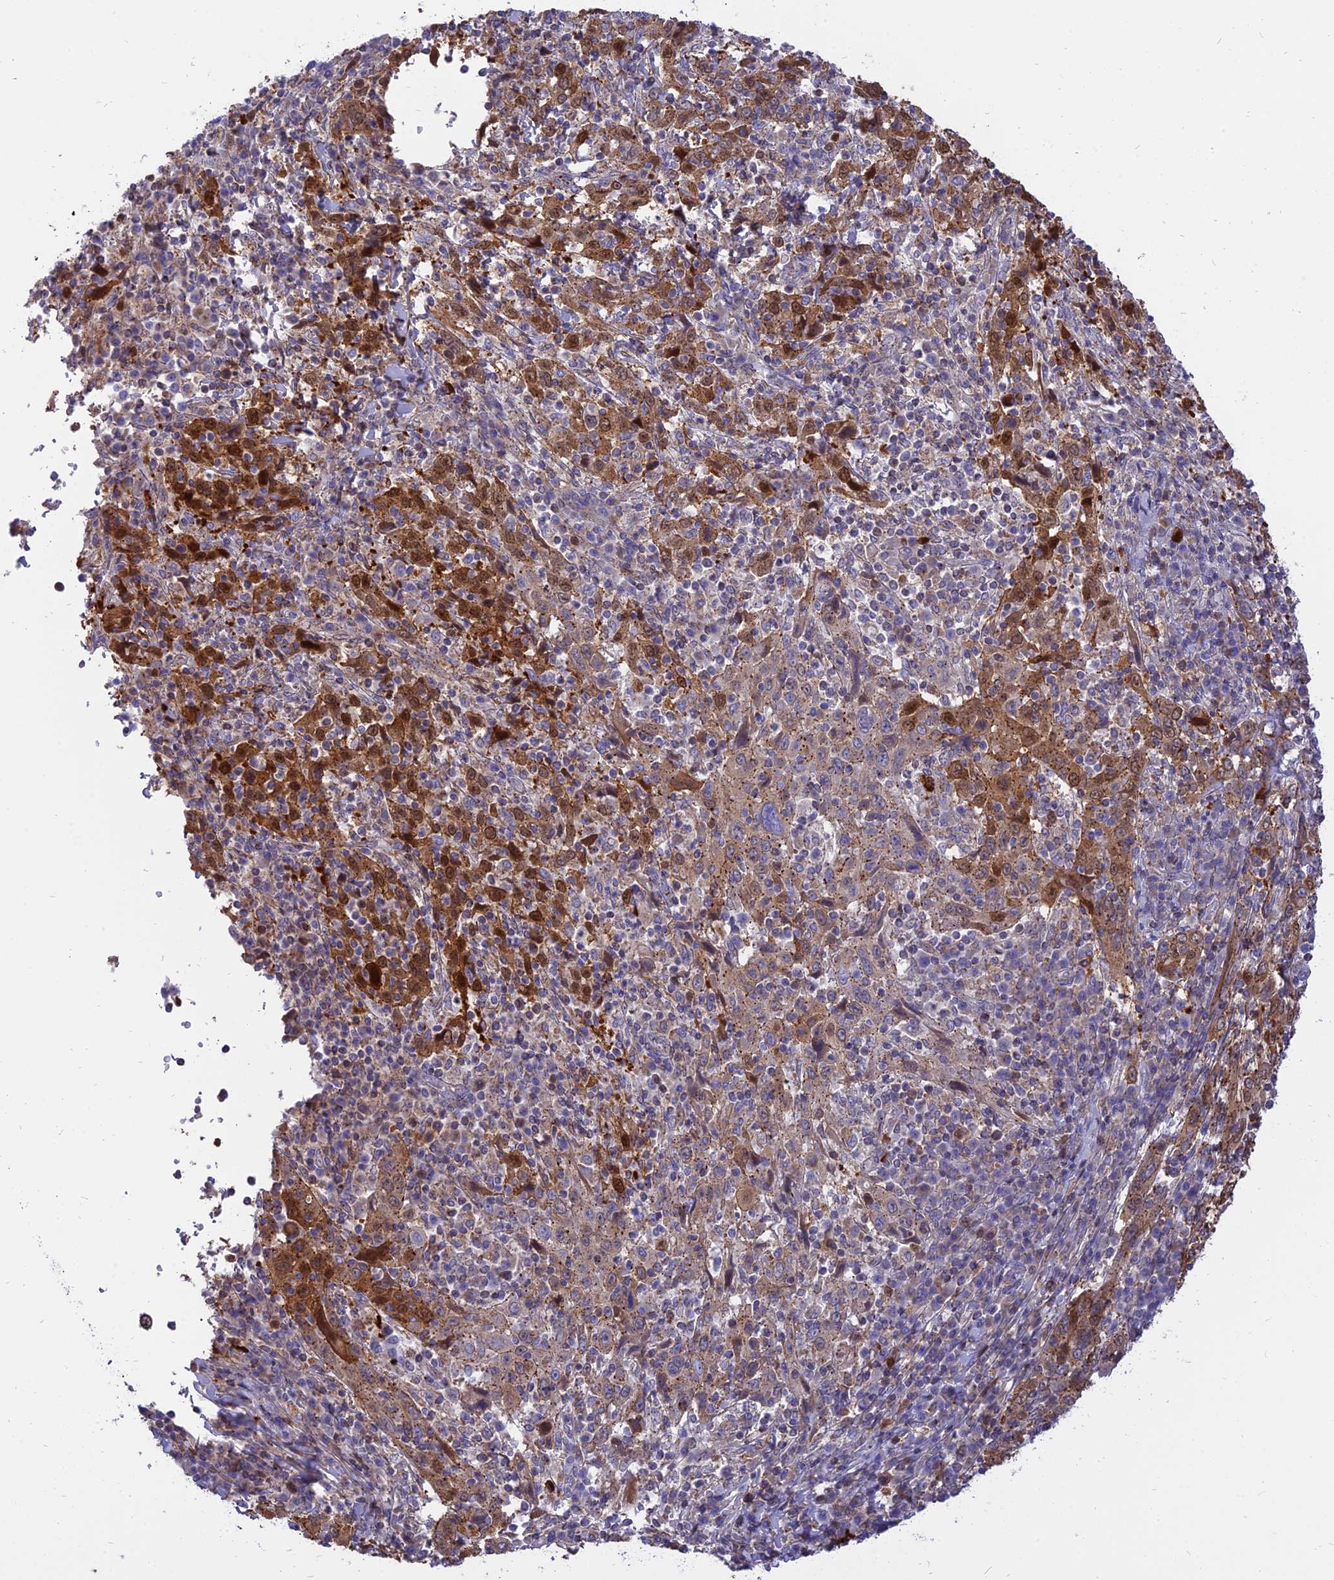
{"staining": {"intensity": "strong", "quantity": "25%-75%", "location": "cytoplasmic/membranous,nuclear"}, "tissue": "cervical cancer", "cell_type": "Tumor cells", "image_type": "cancer", "snomed": [{"axis": "morphology", "description": "Squamous cell carcinoma, NOS"}, {"axis": "topography", "description": "Cervix"}], "caption": "Strong cytoplasmic/membranous and nuclear staining for a protein is identified in approximately 25%-75% of tumor cells of cervical squamous cell carcinoma using immunohistochemistry.", "gene": "CENPV", "patient": {"sex": "female", "age": 46}}